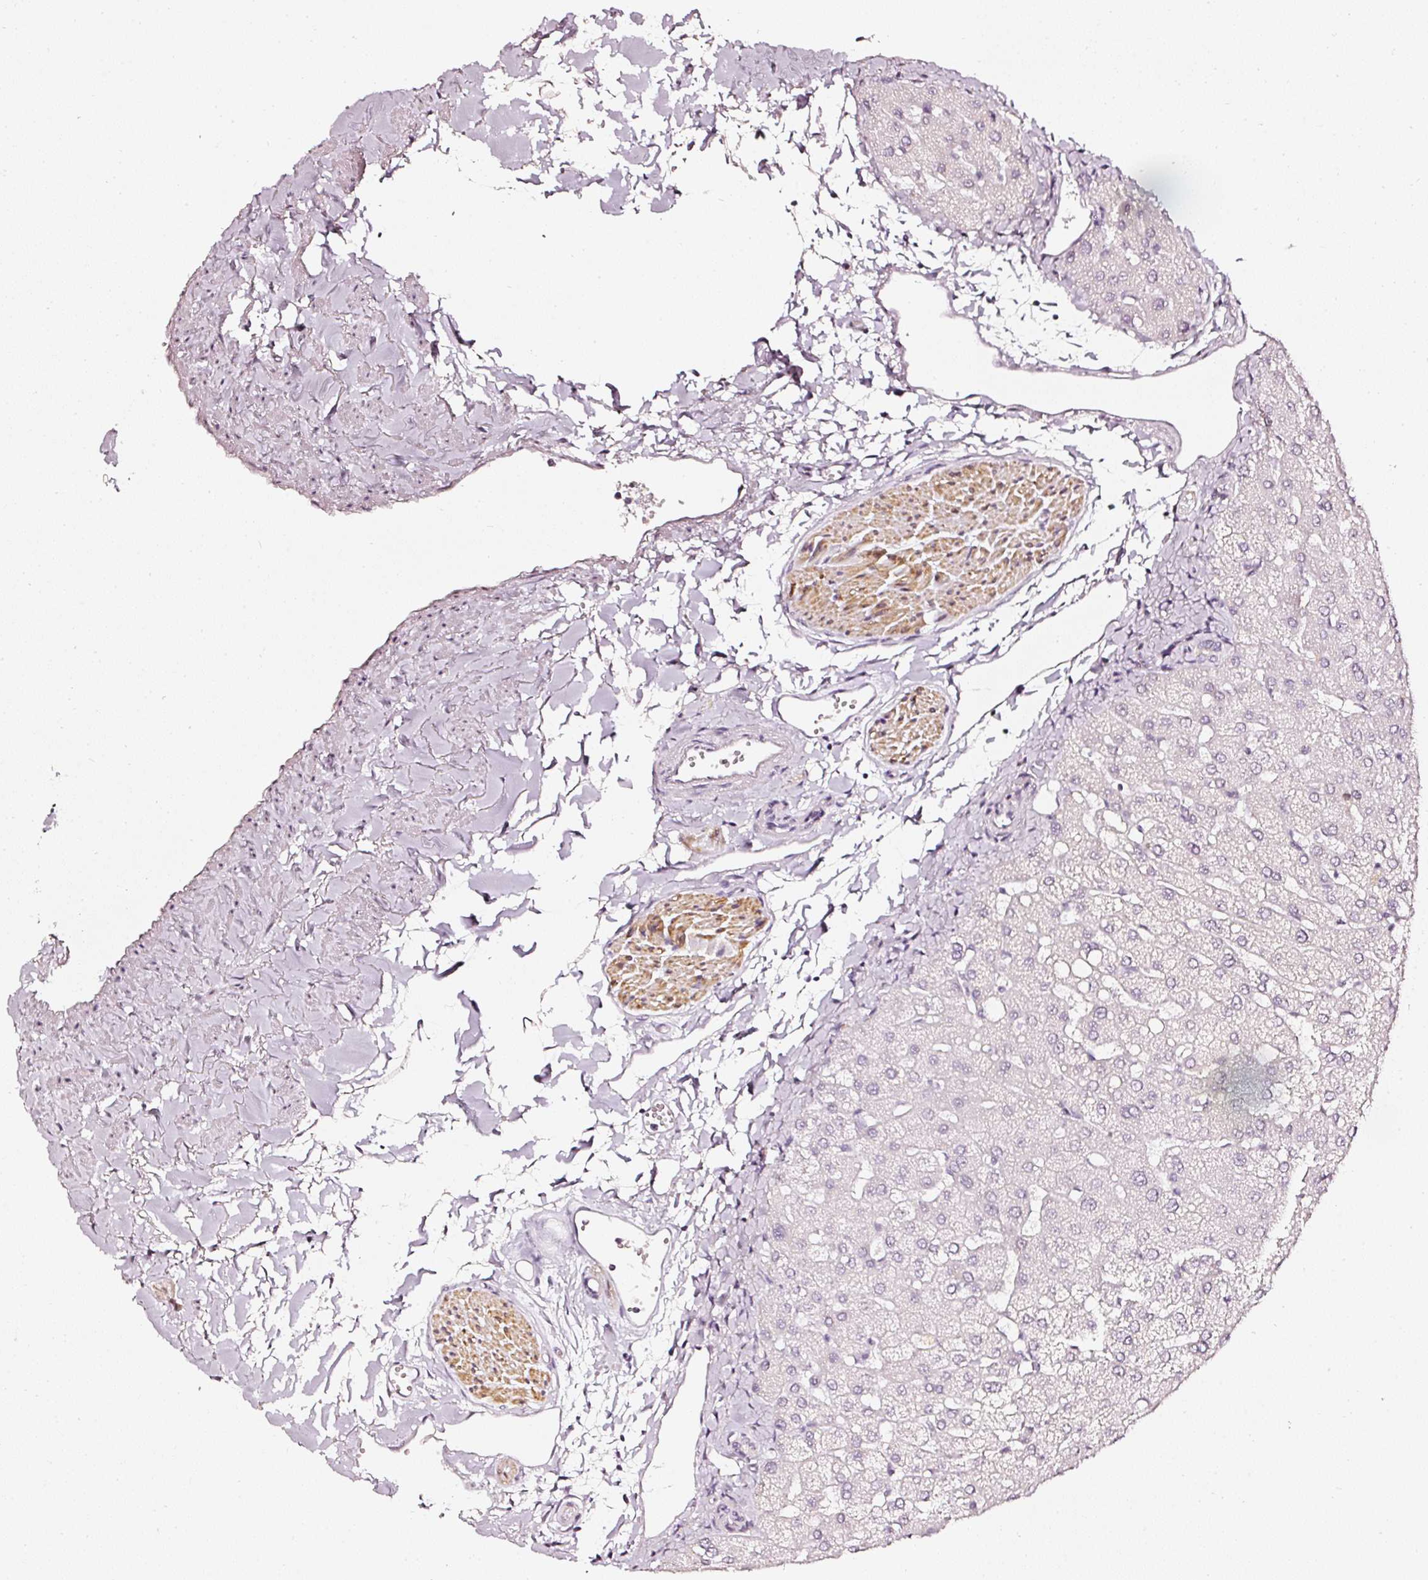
{"staining": {"intensity": "negative", "quantity": "none", "location": "none"}, "tissue": "liver", "cell_type": "Cholangiocytes", "image_type": "normal", "snomed": [{"axis": "morphology", "description": "Normal tissue, NOS"}, {"axis": "topography", "description": "Liver"}], "caption": "The histopathology image exhibits no staining of cholangiocytes in benign liver. (DAB (3,3'-diaminobenzidine) IHC visualized using brightfield microscopy, high magnification).", "gene": "CNP", "patient": {"sex": "female", "age": 54}}